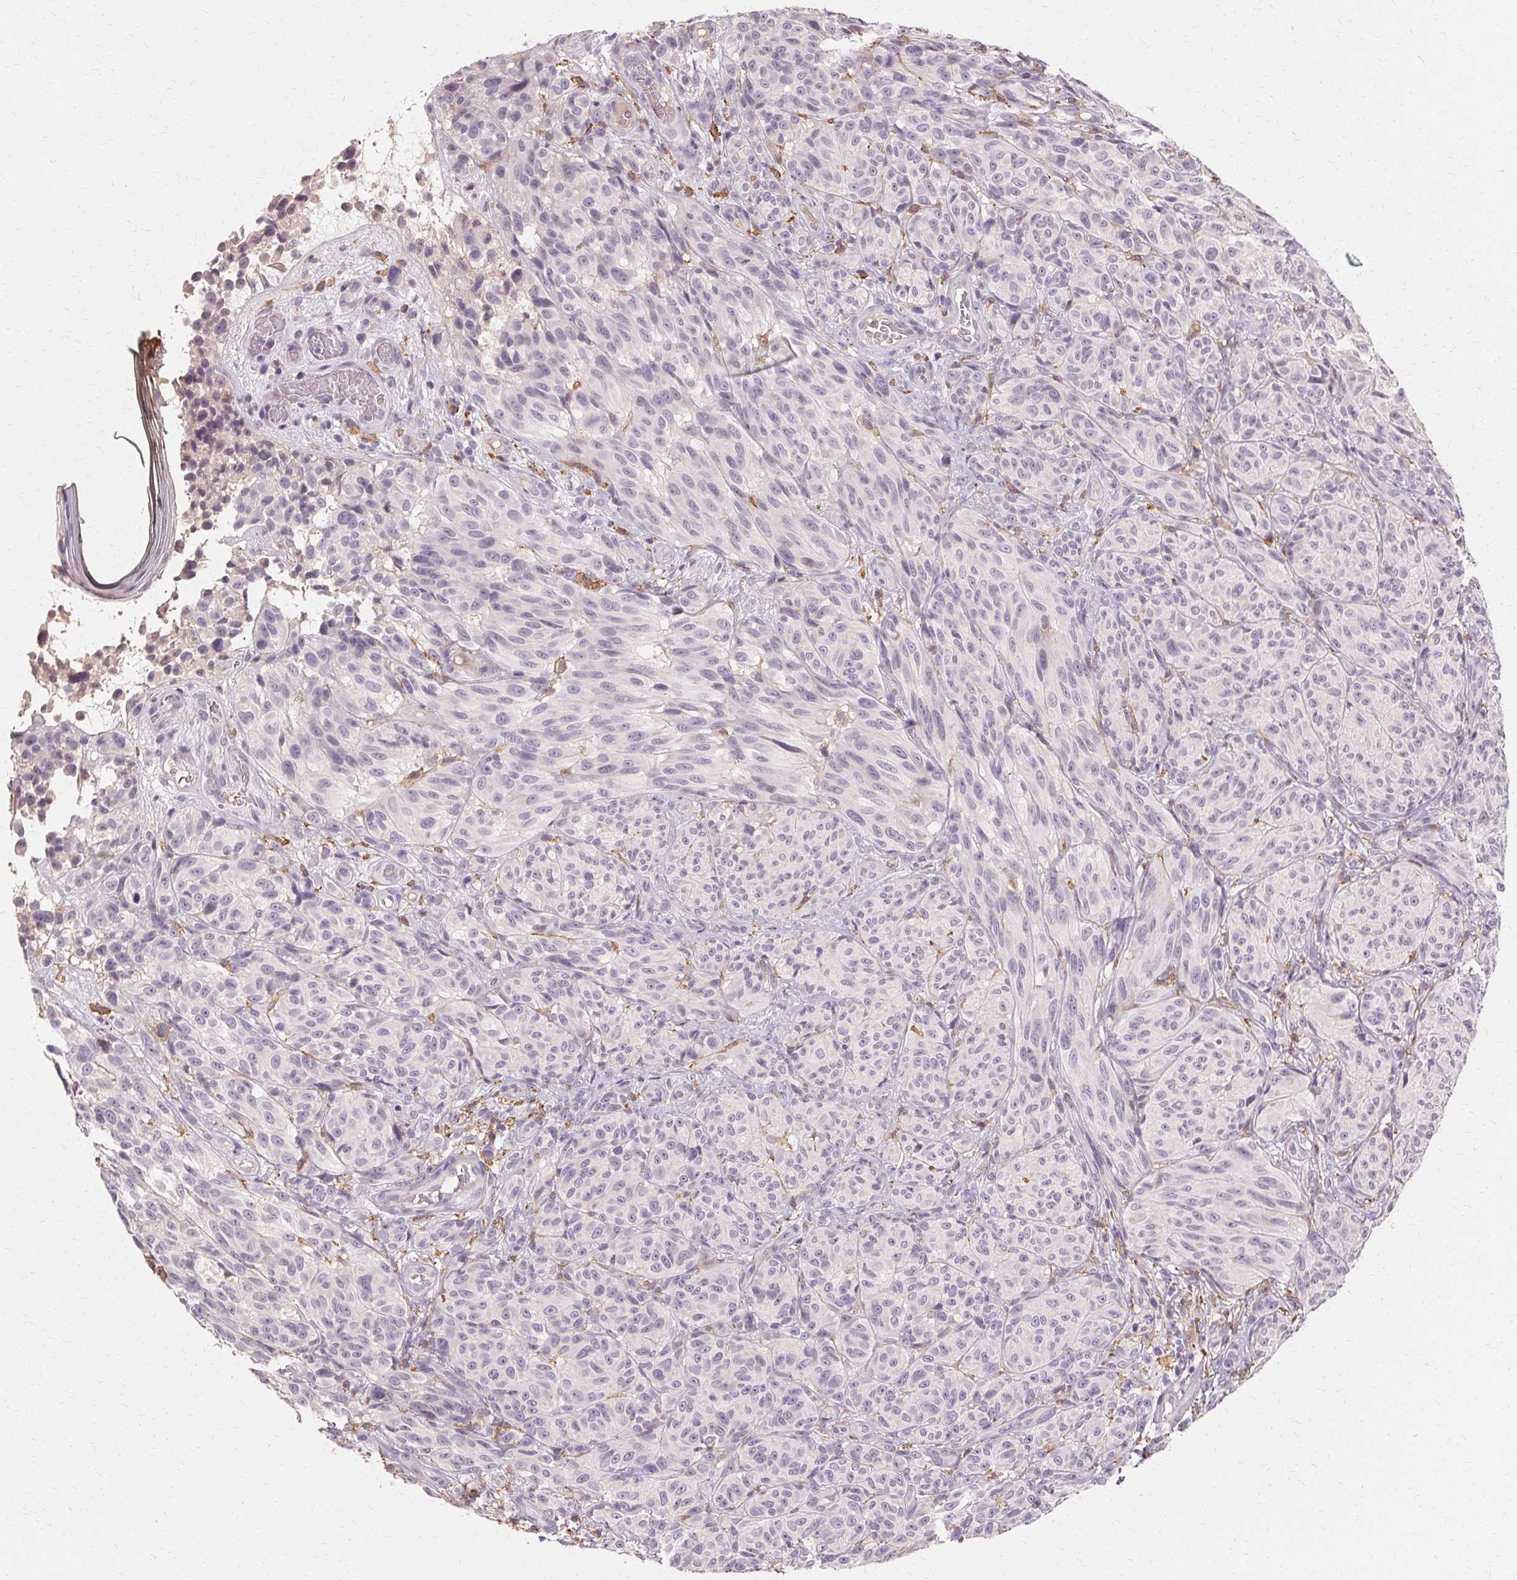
{"staining": {"intensity": "negative", "quantity": "none", "location": "none"}, "tissue": "melanoma", "cell_type": "Tumor cells", "image_type": "cancer", "snomed": [{"axis": "morphology", "description": "Malignant melanoma, NOS"}, {"axis": "topography", "description": "Skin"}], "caption": "IHC of melanoma shows no expression in tumor cells.", "gene": "IFNGR1", "patient": {"sex": "female", "age": 85}}